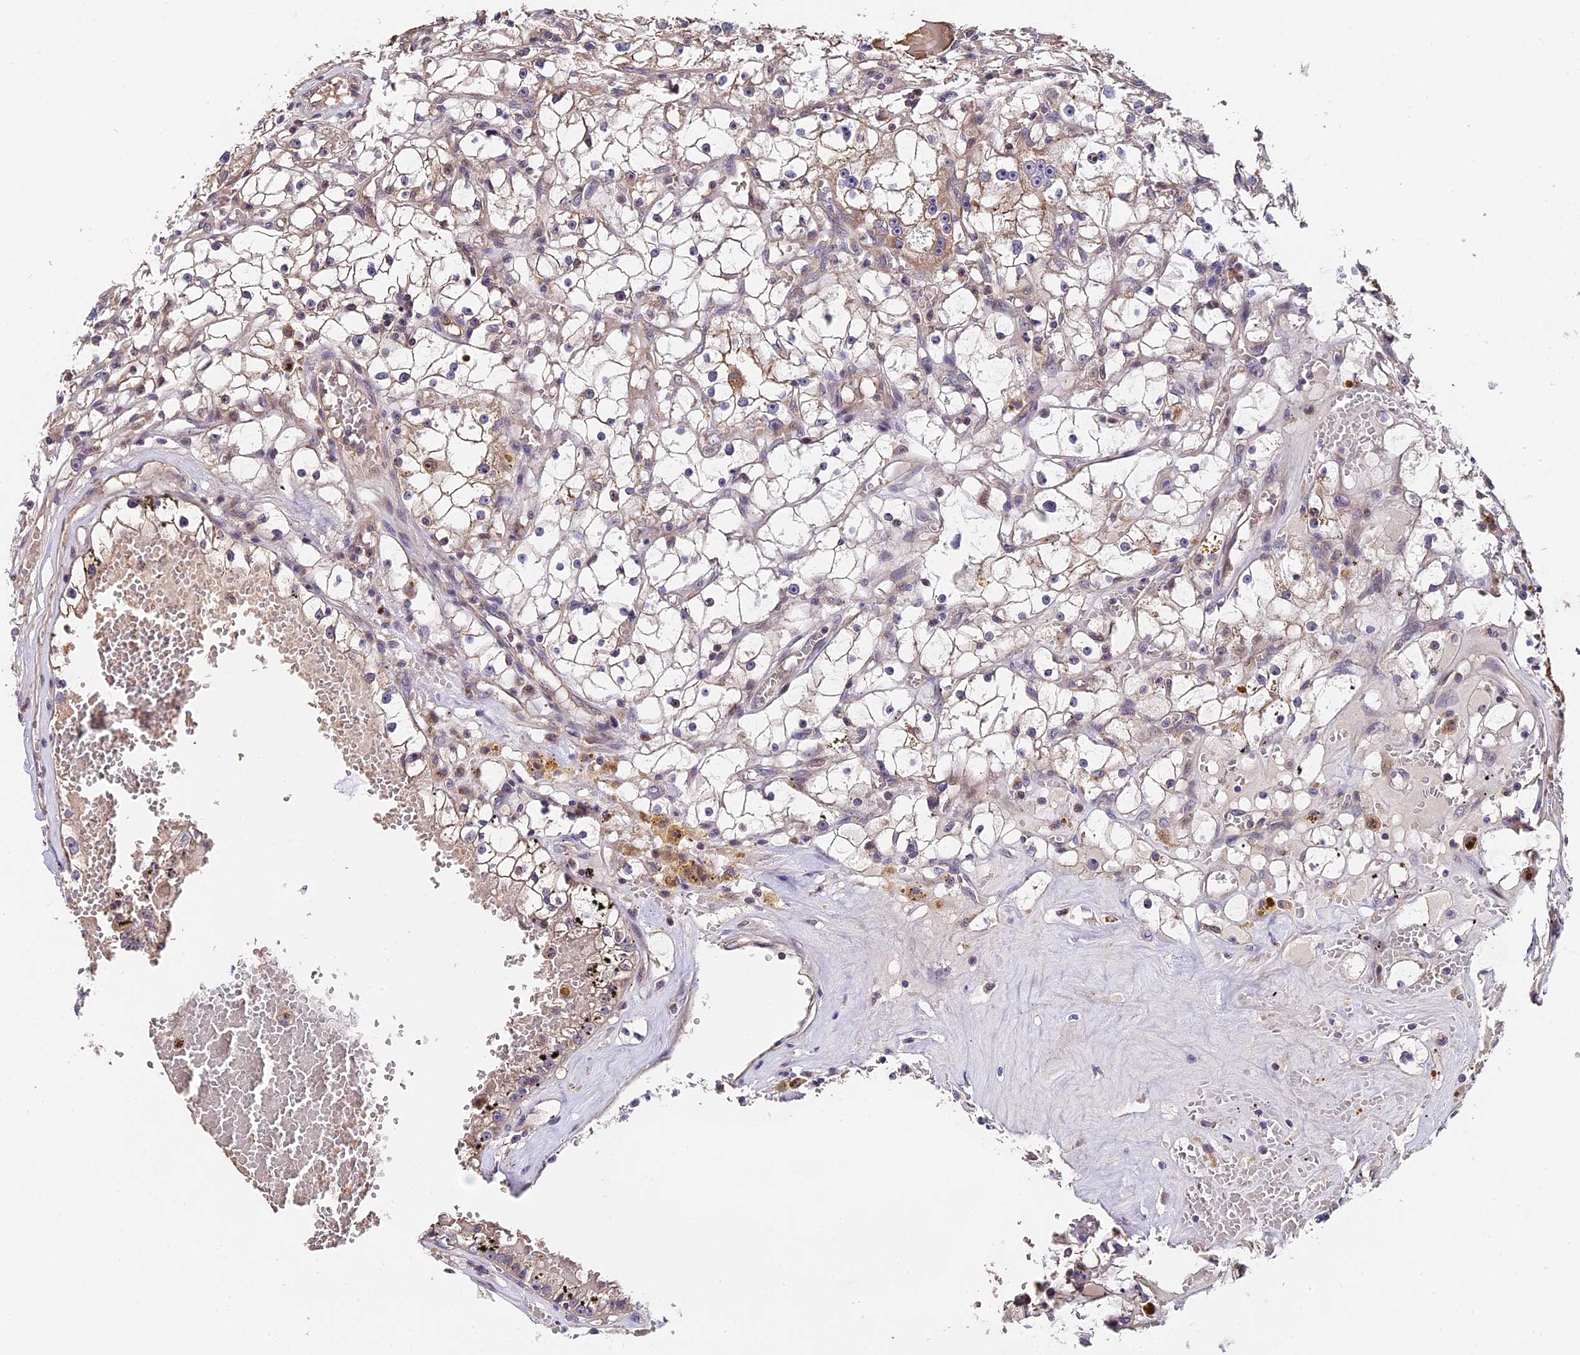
{"staining": {"intensity": "weak", "quantity": "25%-75%", "location": "cytoplasmic/membranous"}, "tissue": "renal cancer", "cell_type": "Tumor cells", "image_type": "cancer", "snomed": [{"axis": "morphology", "description": "Adenocarcinoma, NOS"}, {"axis": "topography", "description": "Kidney"}], "caption": "DAB (3,3'-diaminobenzidine) immunohistochemical staining of renal cancer demonstrates weak cytoplasmic/membranous protein staining in approximately 25%-75% of tumor cells.", "gene": "TRMT1", "patient": {"sex": "male", "age": 56}}